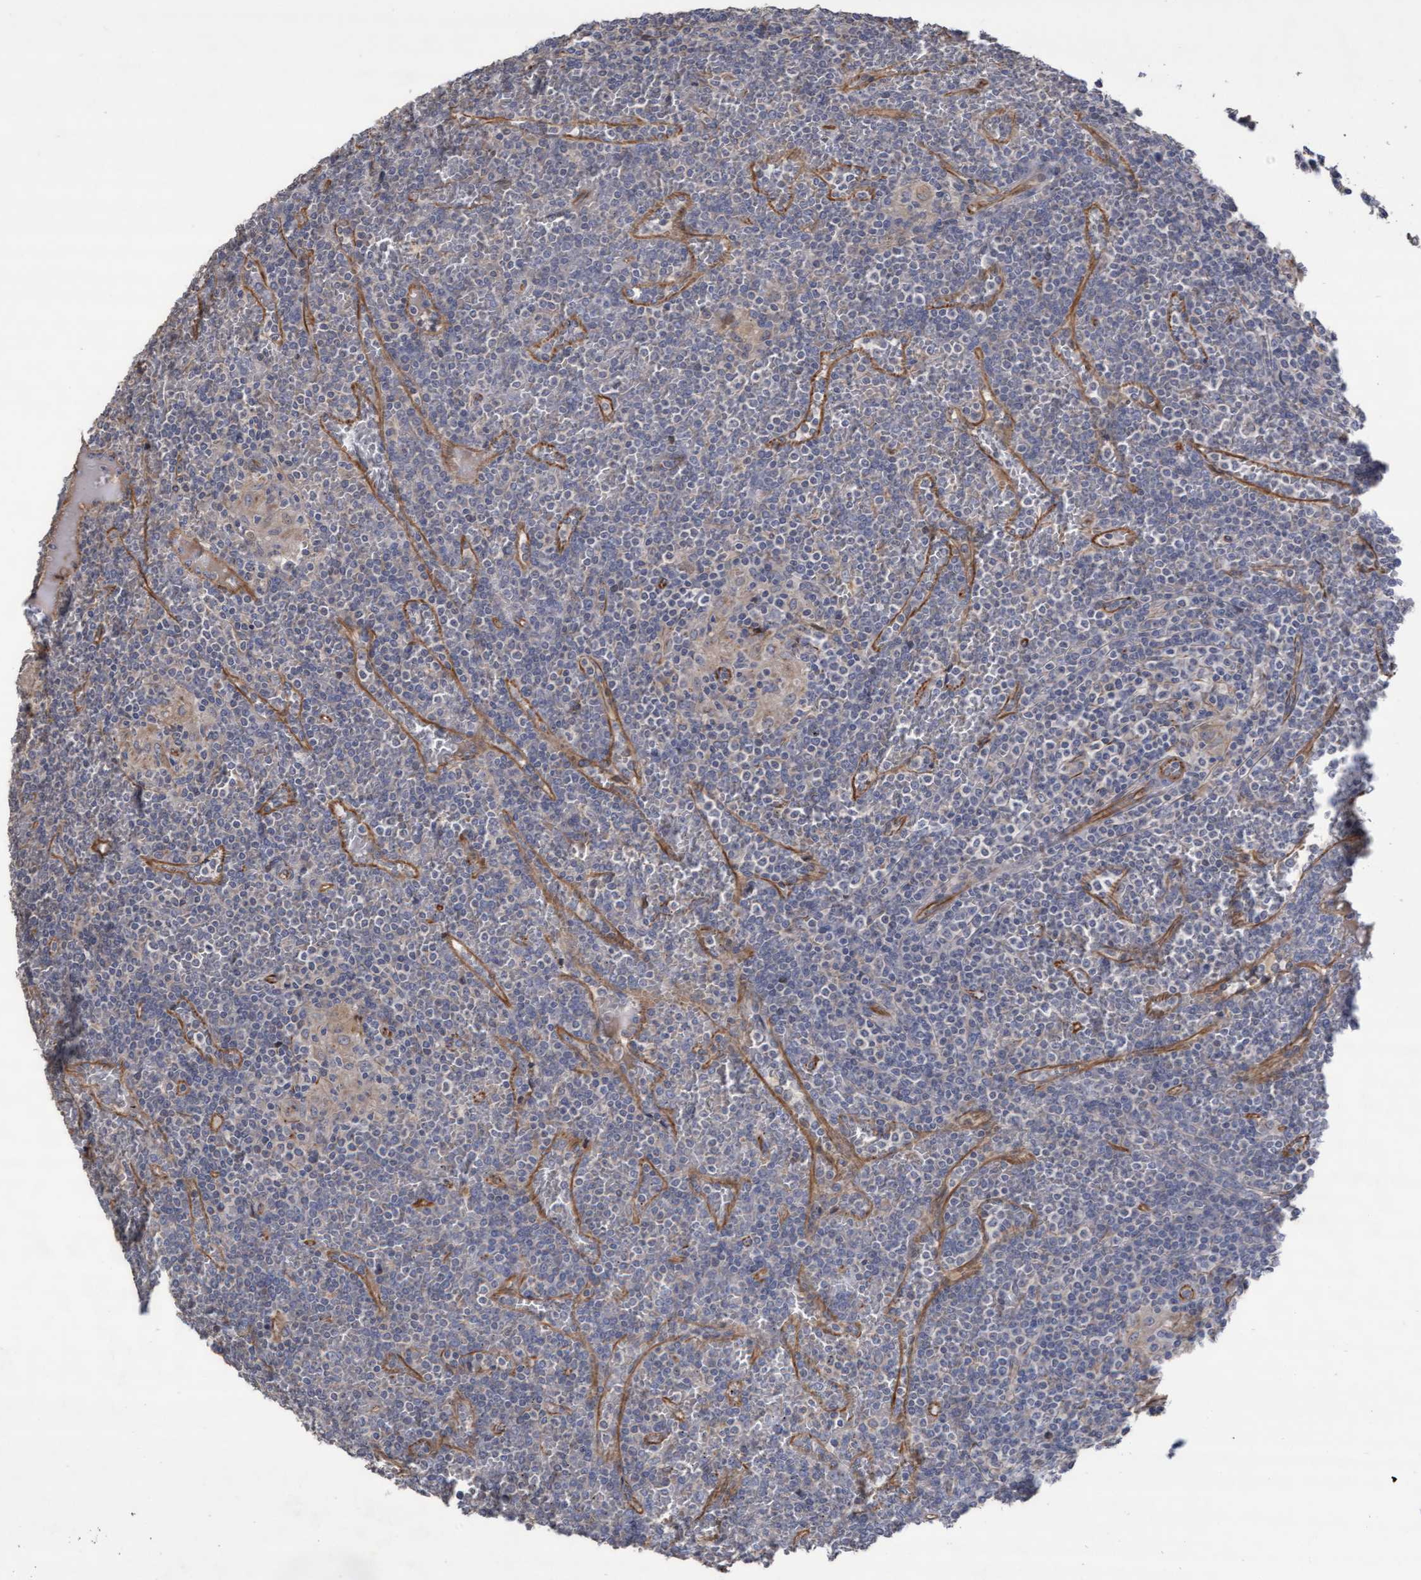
{"staining": {"intensity": "negative", "quantity": "none", "location": "none"}, "tissue": "lymphoma", "cell_type": "Tumor cells", "image_type": "cancer", "snomed": [{"axis": "morphology", "description": "Malignant lymphoma, non-Hodgkin's type, Low grade"}, {"axis": "topography", "description": "Spleen"}], "caption": "An immunohistochemistry (IHC) histopathology image of malignant lymphoma, non-Hodgkin's type (low-grade) is shown. There is no staining in tumor cells of malignant lymphoma, non-Hodgkin's type (low-grade).", "gene": "KRT24", "patient": {"sex": "female", "age": 19}}